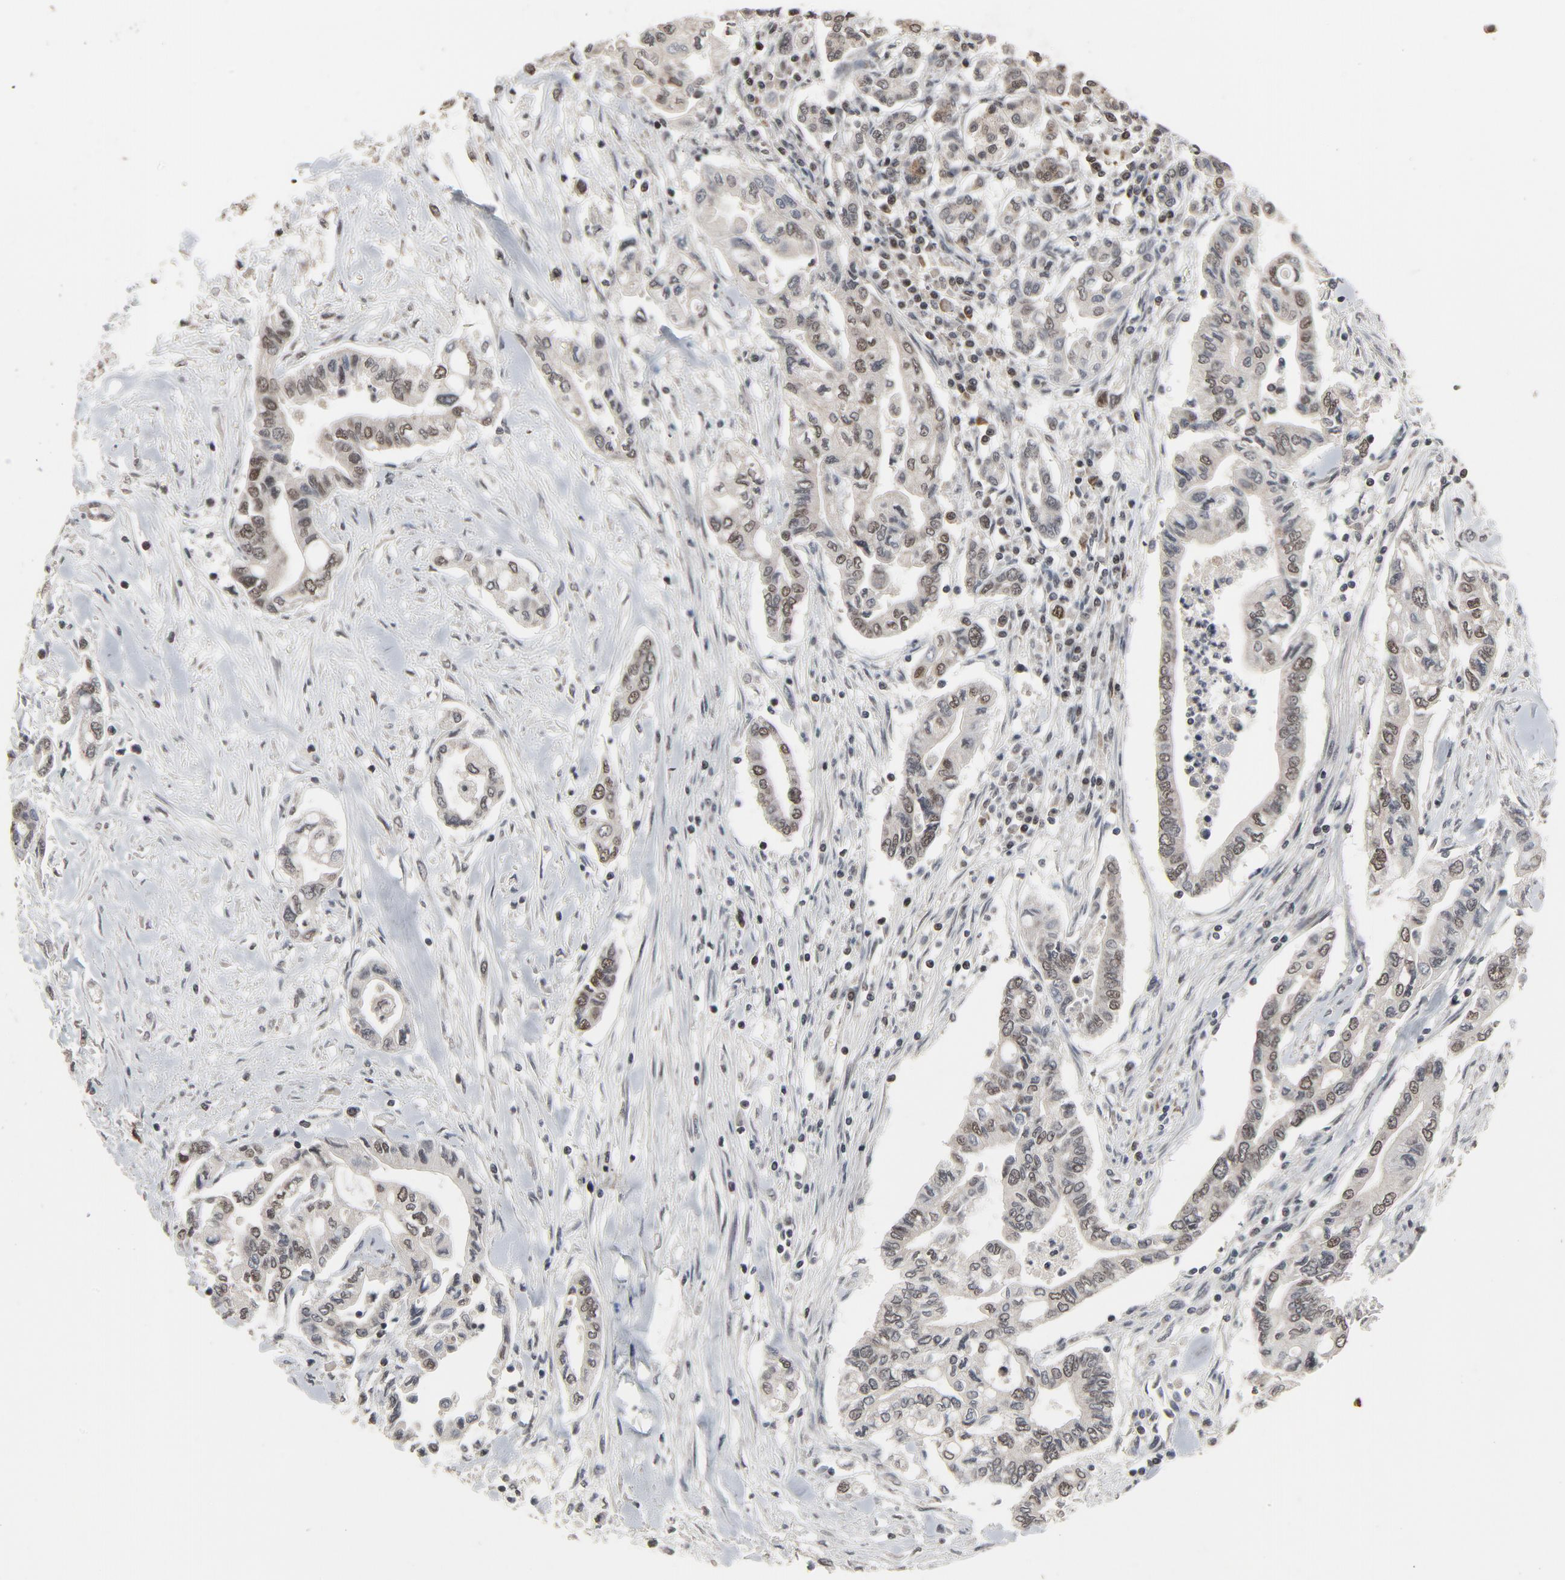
{"staining": {"intensity": "weak", "quantity": "25%-75%", "location": "cytoplasmic/membranous,nuclear"}, "tissue": "pancreatic cancer", "cell_type": "Tumor cells", "image_type": "cancer", "snomed": [{"axis": "morphology", "description": "Adenocarcinoma, NOS"}, {"axis": "topography", "description": "Pancreas"}], "caption": "DAB (3,3'-diaminobenzidine) immunohistochemical staining of adenocarcinoma (pancreatic) displays weak cytoplasmic/membranous and nuclear protein positivity in approximately 25%-75% of tumor cells.", "gene": "POM121", "patient": {"sex": "female", "age": 57}}